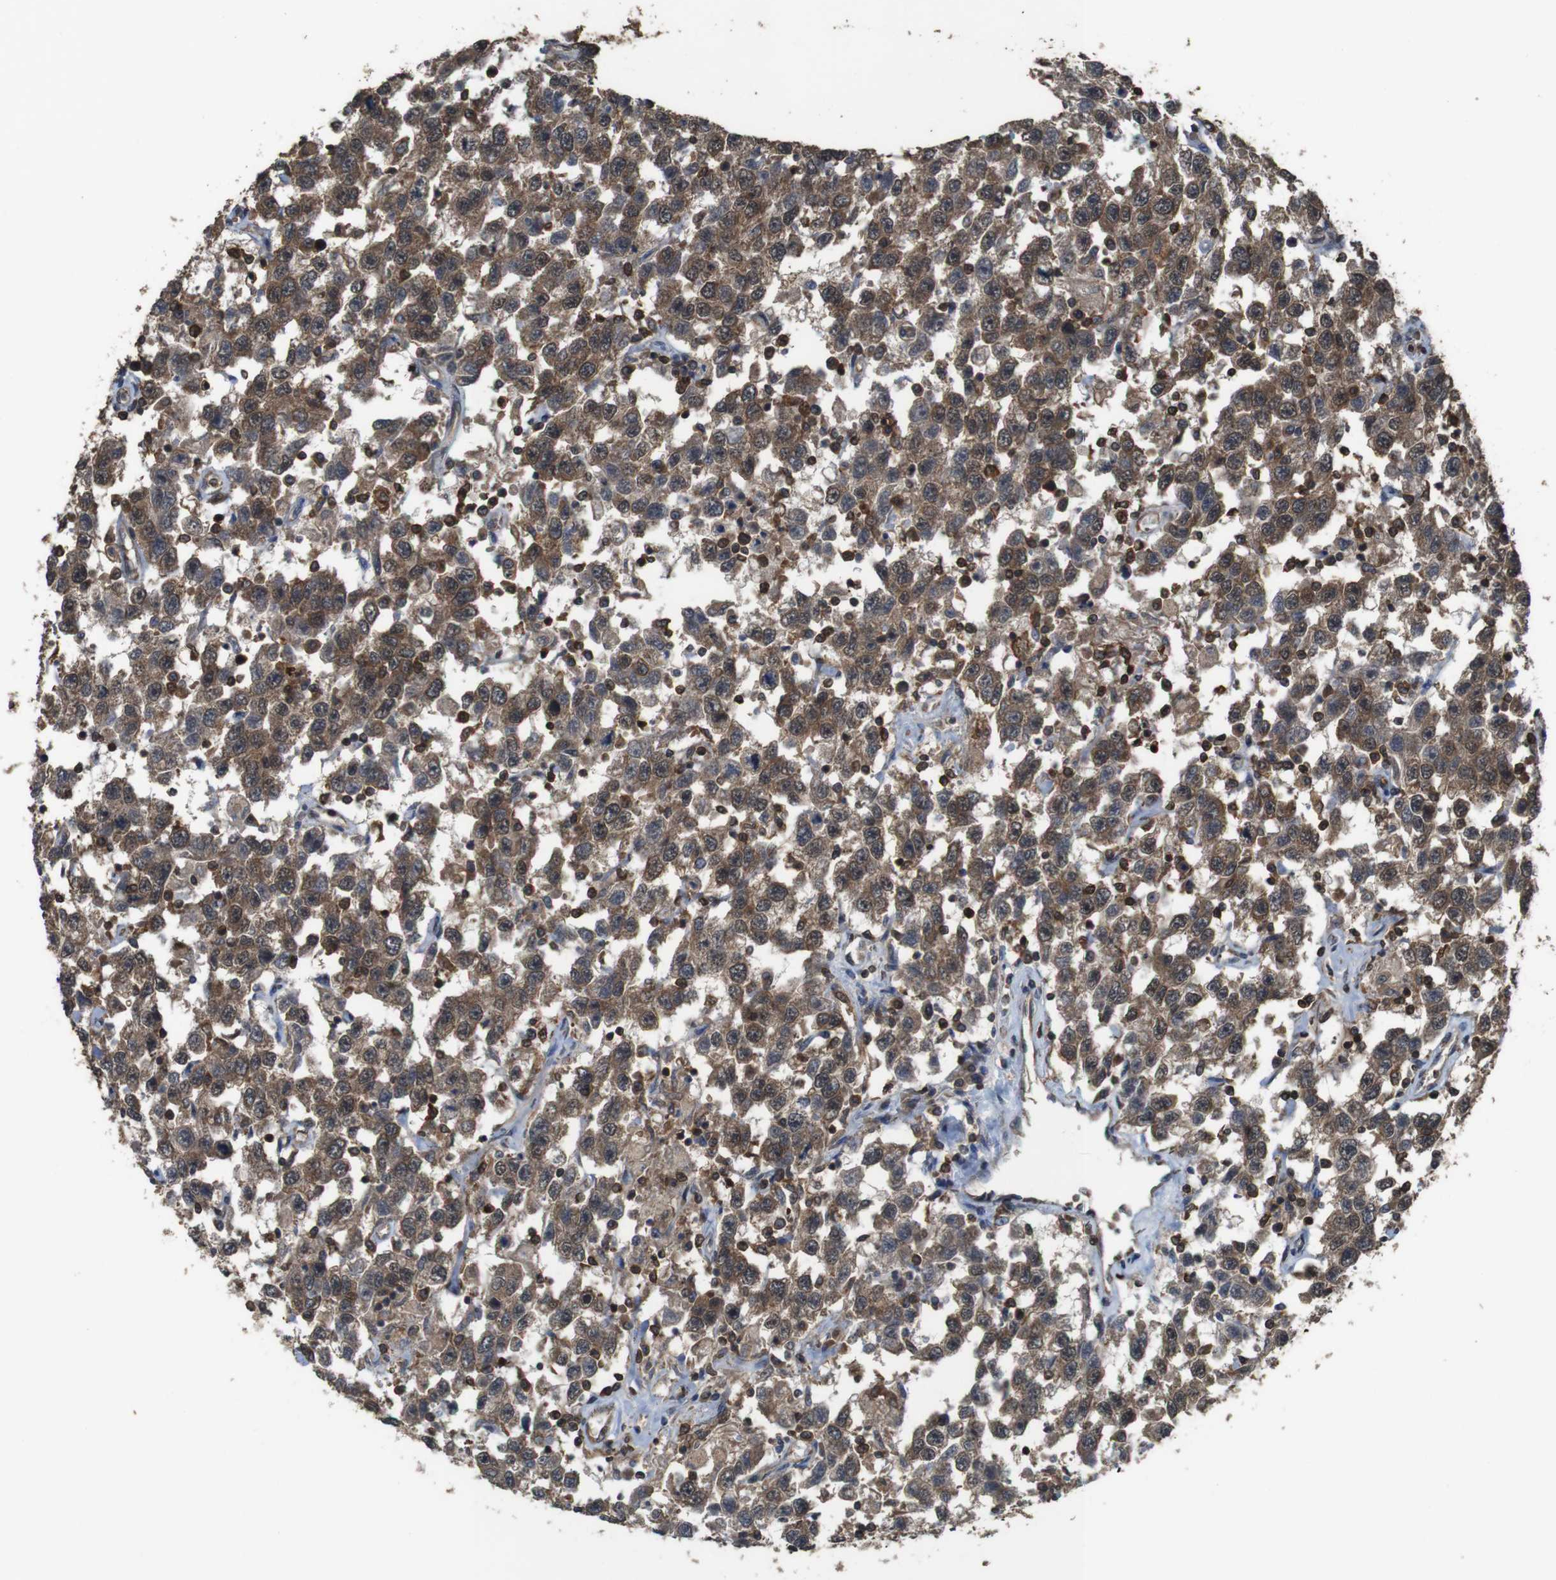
{"staining": {"intensity": "moderate", "quantity": ">75%", "location": "cytoplasmic/membranous"}, "tissue": "testis cancer", "cell_type": "Tumor cells", "image_type": "cancer", "snomed": [{"axis": "morphology", "description": "Seminoma, NOS"}, {"axis": "topography", "description": "Testis"}], "caption": "Human testis cancer stained with a protein marker exhibits moderate staining in tumor cells.", "gene": "BAG4", "patient": {"sex": "male", "age": 41}}